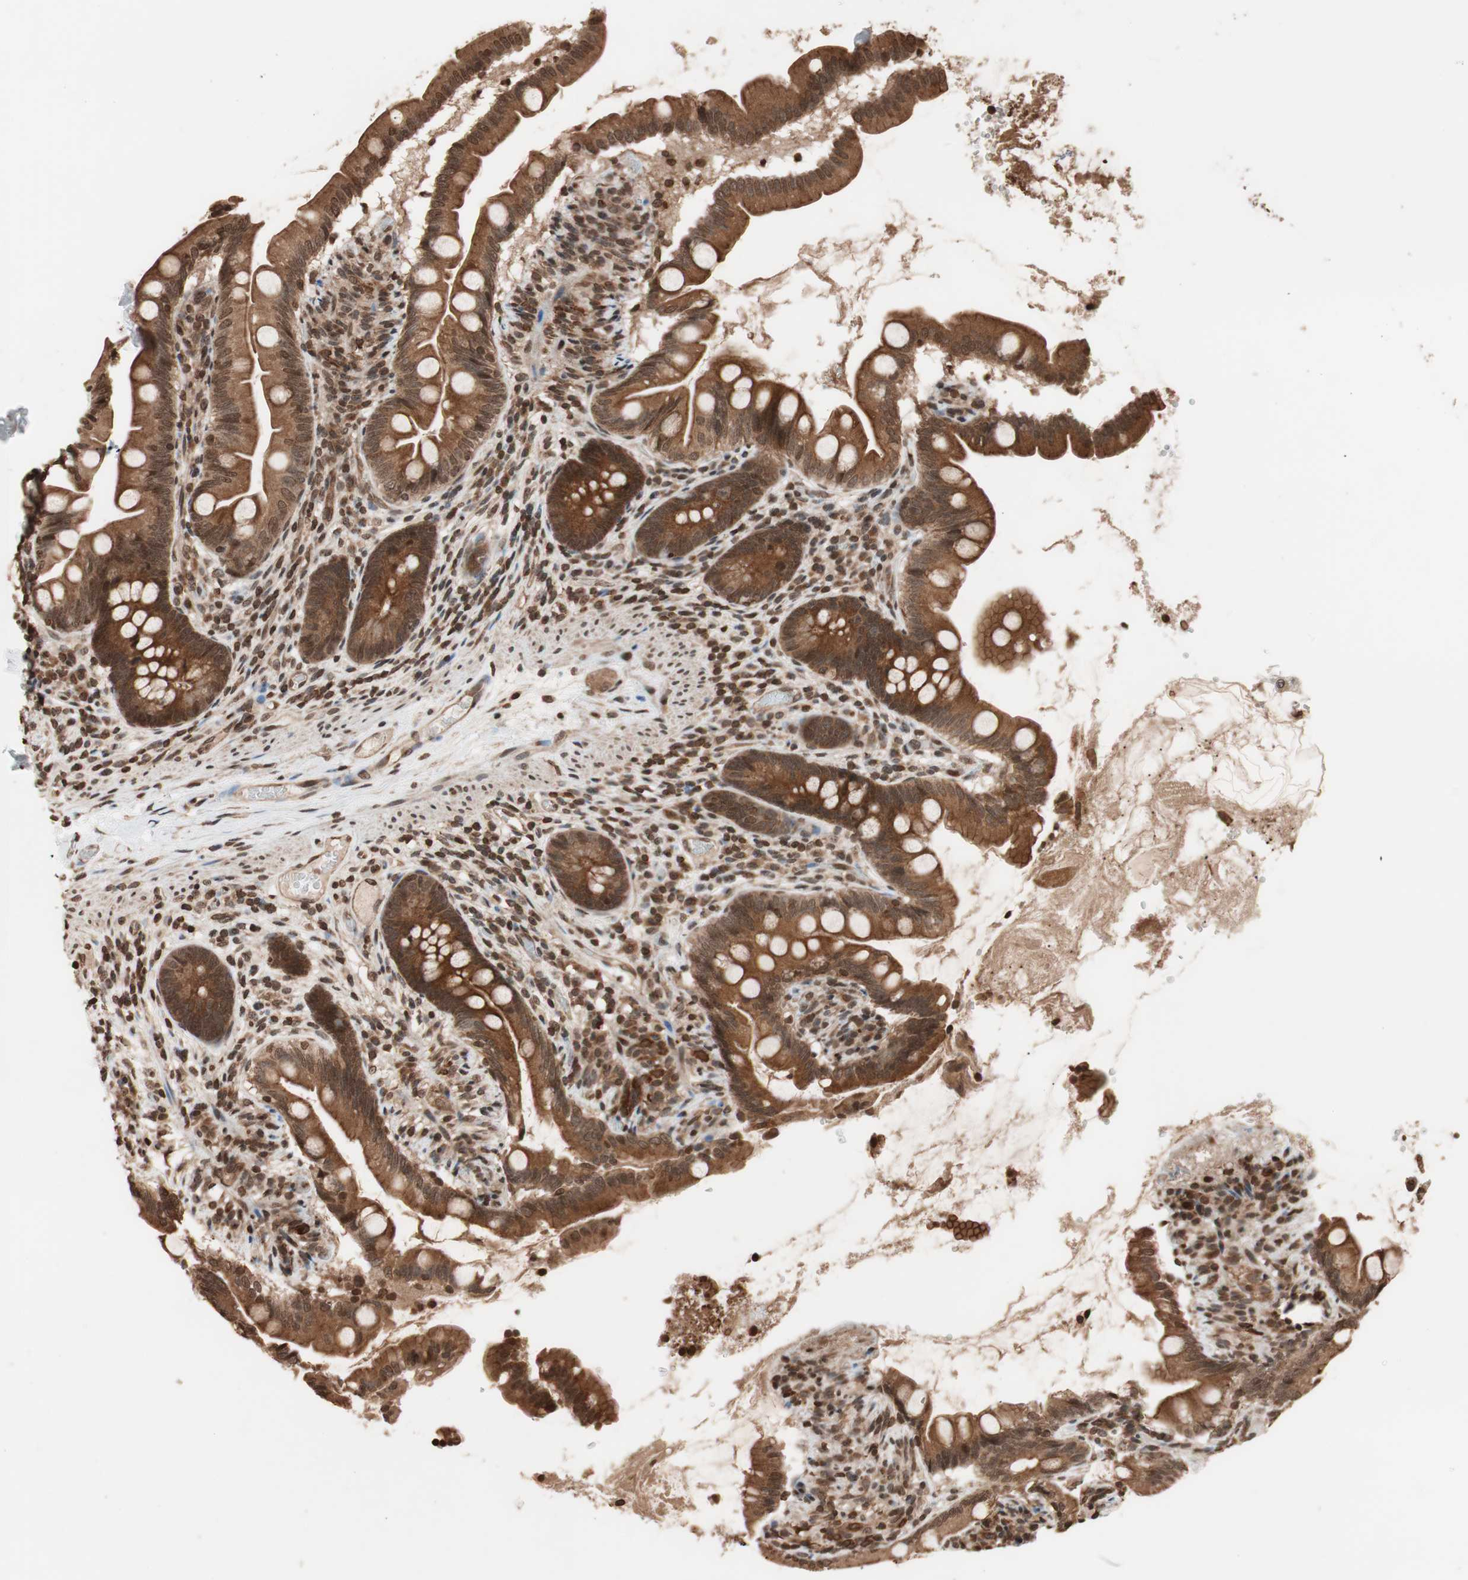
{"staining": {"intensity": "strong", "quantity": ">75%", "location": "cytoplasmic/membranous"}, "tissue": "small intestine", "cell_type": "Glandular cells", "image_type": "normal", "snomed": [{"axis": "morphology", "description": "Normal tissue, NOS"}, {"axis": "topography", "description": "Small intestine"}], "caption": "About >75% of glandular cells in normal human small intestine demonstrate strong cytoplasmic/membranous protein positivity as visualized by brown immunohistochemical staining.", "gene": "ZFC3H1", "patient": {"sex": "female", "age": 56}}